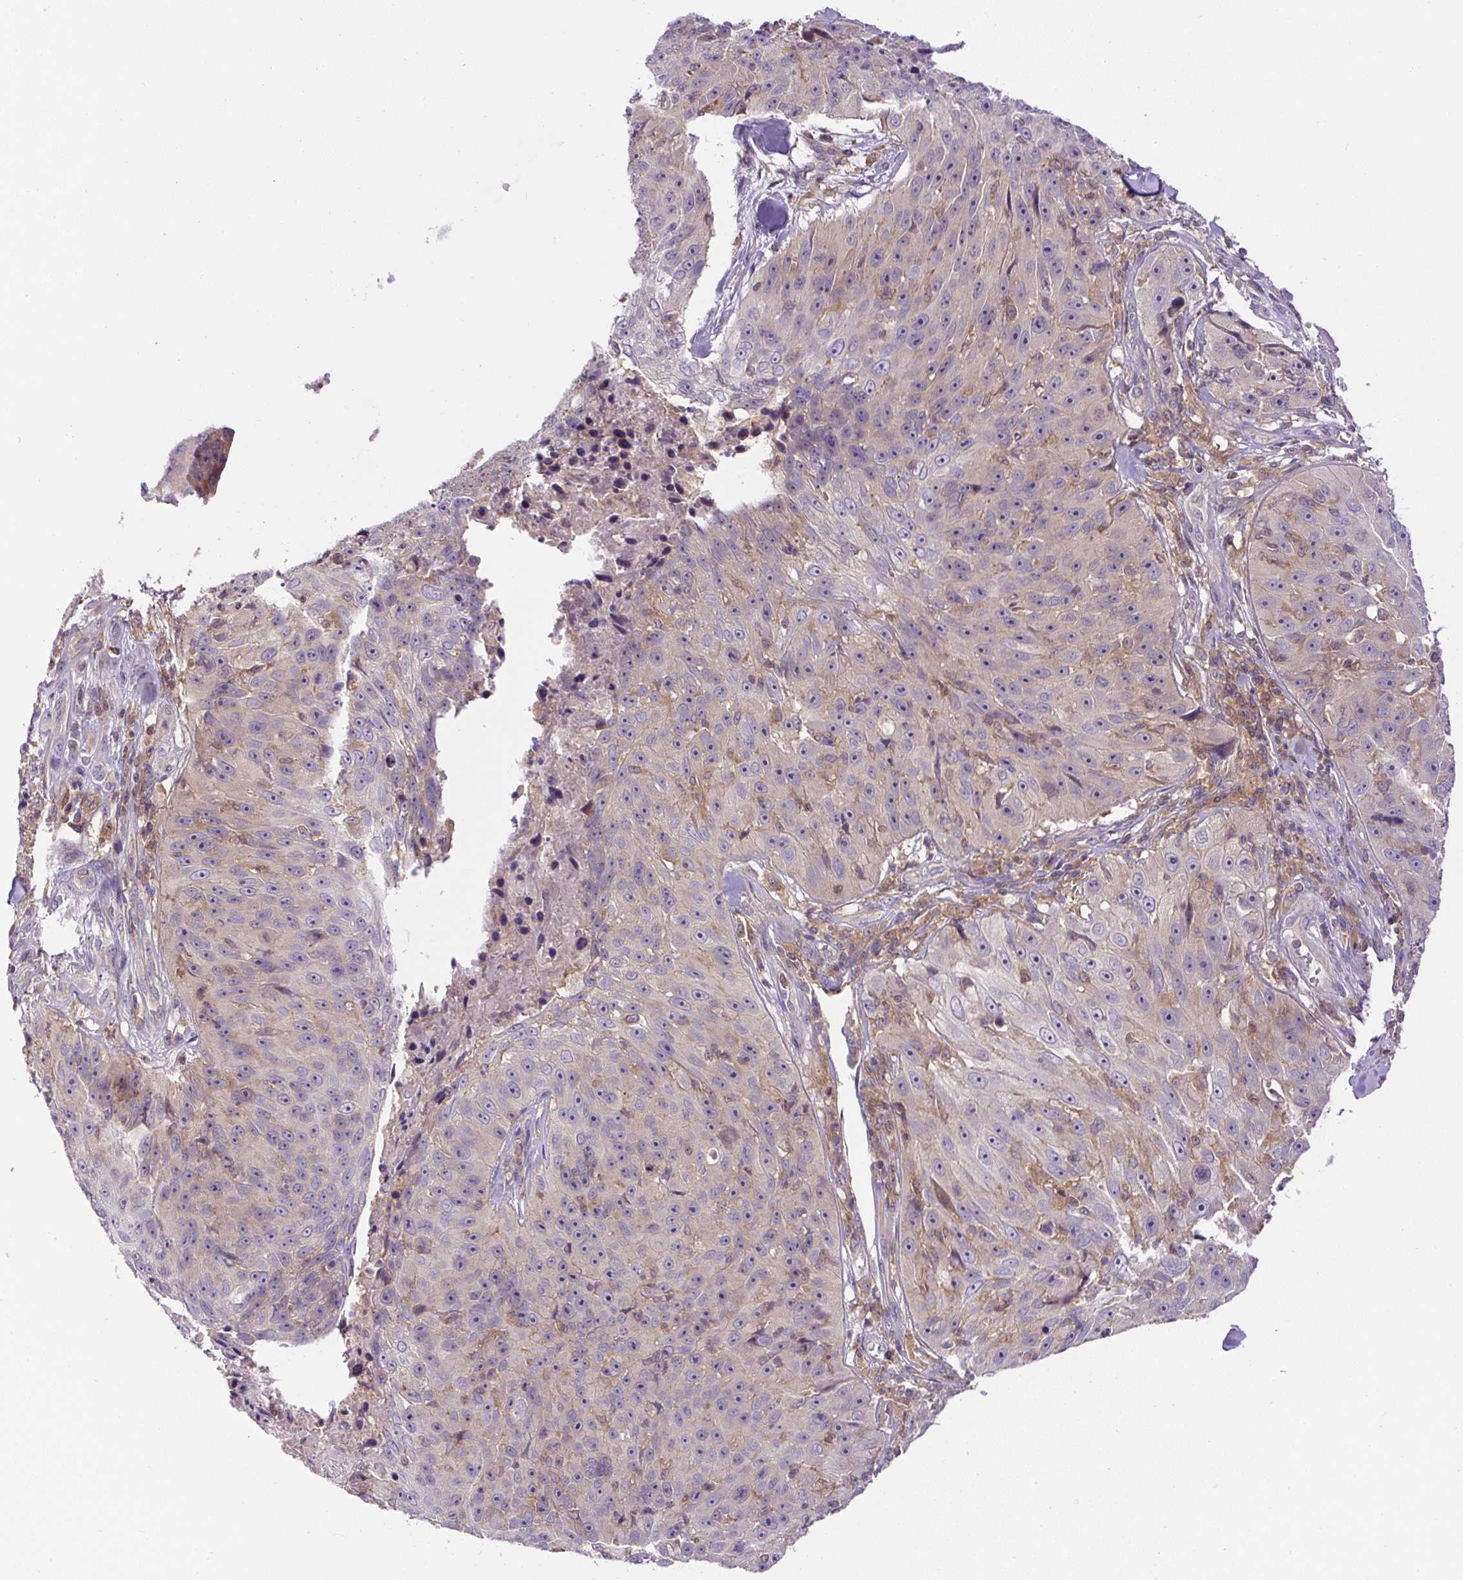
{"staining": {"intensity": "negative", "quantity": "none", "location": "none"}, "tissue": "skin cancer", "cell_type": "Tumor cells", "image_type": "cancer", "snomed": [{"axis": "morphology", "description": "Squamous cell carcinoma, NOS"}, {"axis": "topography", "description": "Skin"}], "caption": "An image of skin cancer (squamous cell carcinoma) stained for a protein reveals no brown staining in tumor cells.", "gene": "CCDC28A", "patient": {"sex": "female", "age": 87}}